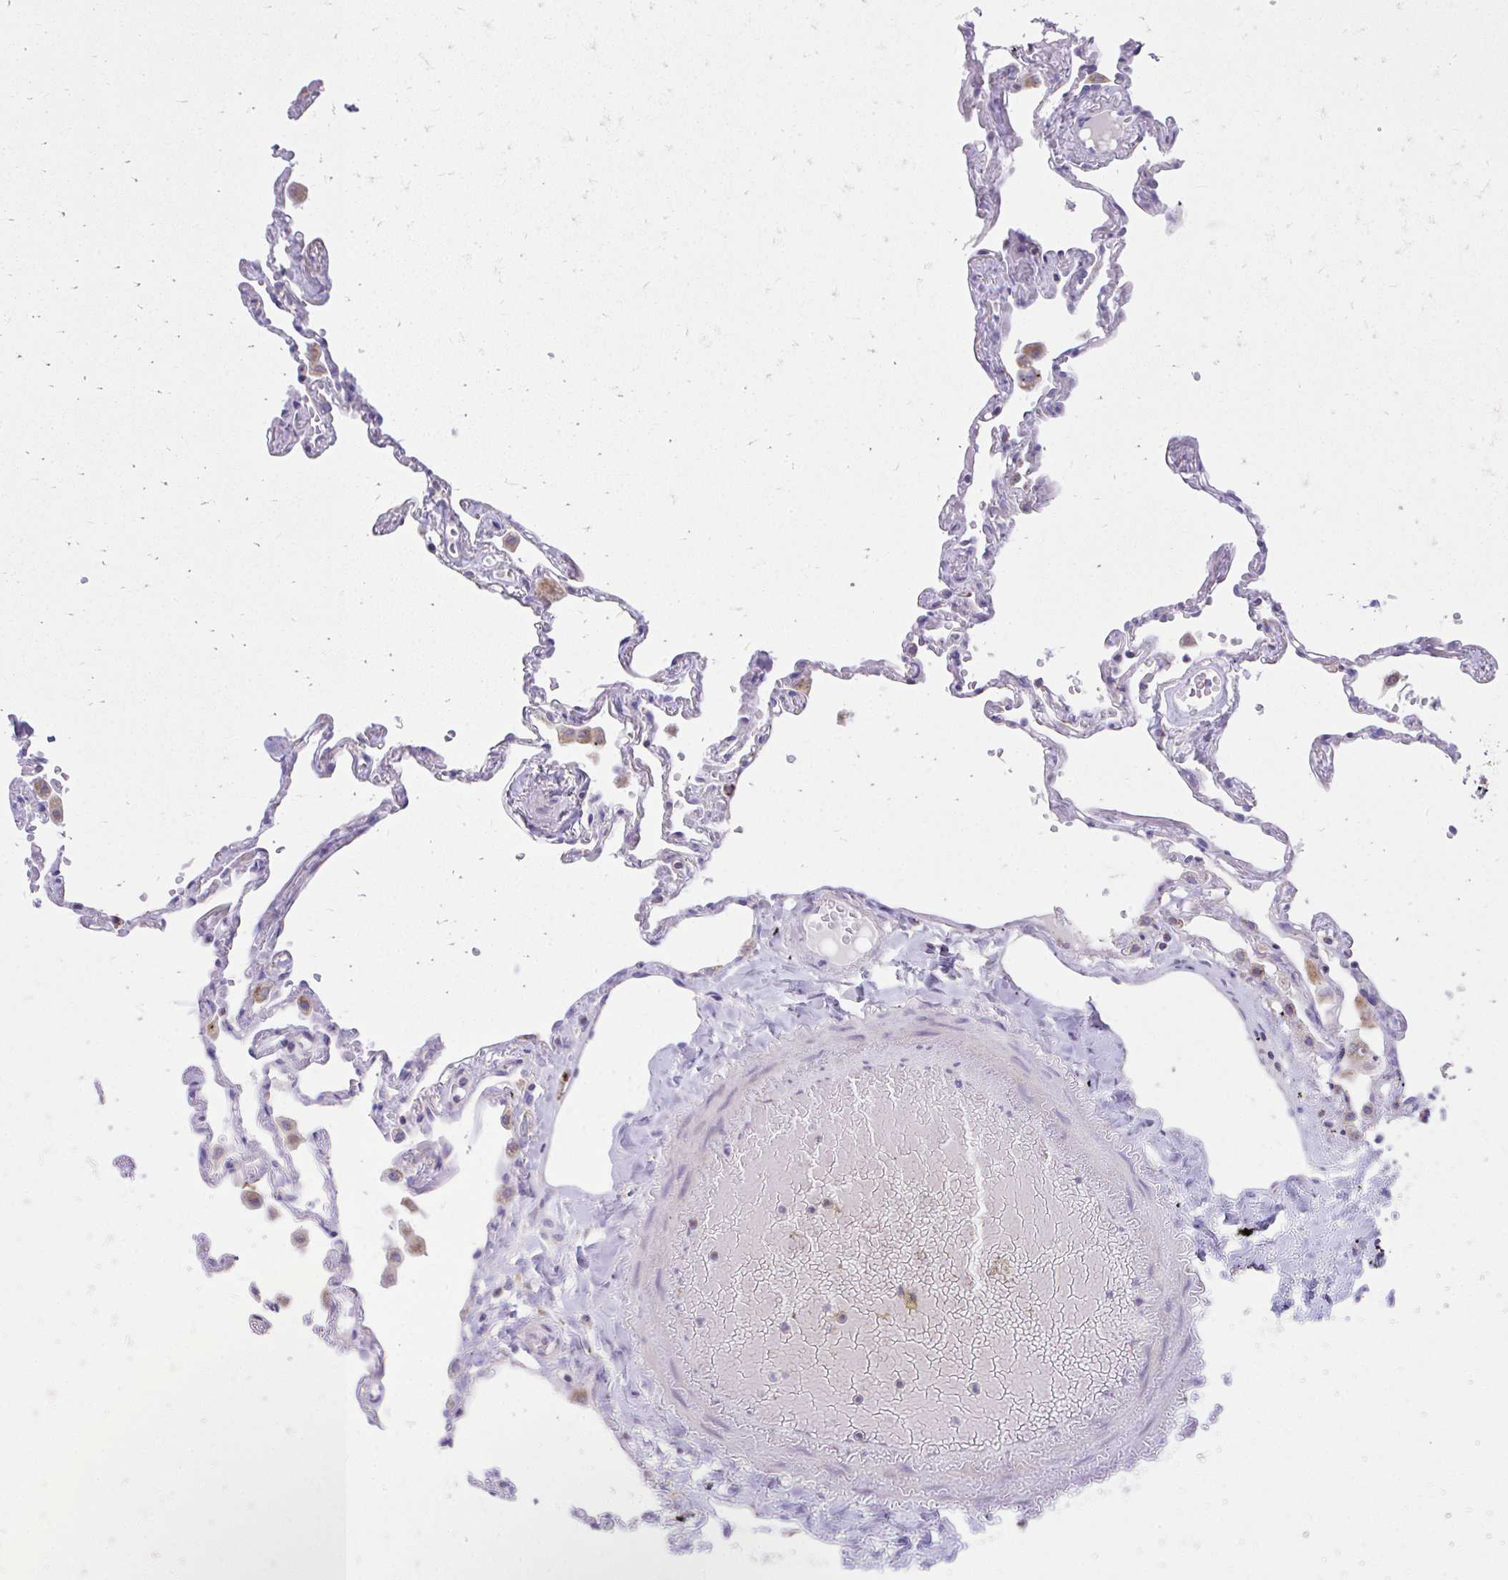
{"staining": {"intensity": "negative", "quantity": "none", "location": "none"}, "tissue": "lung", "cell_type": "Alveolar cells", "image_type": "normal", "snomed": [{"axis": "morphology", "description": "Normal tissue, NOS"}, {"axis": "topography", "description": "Lung"}], "caption": "An immunohistochemistry (IHC) micrograph of normal lung is shown. There is no staining in alveolar cells of lung.", "gene": "MRPL19", "patient": {"sex": "female", "age": 67}}